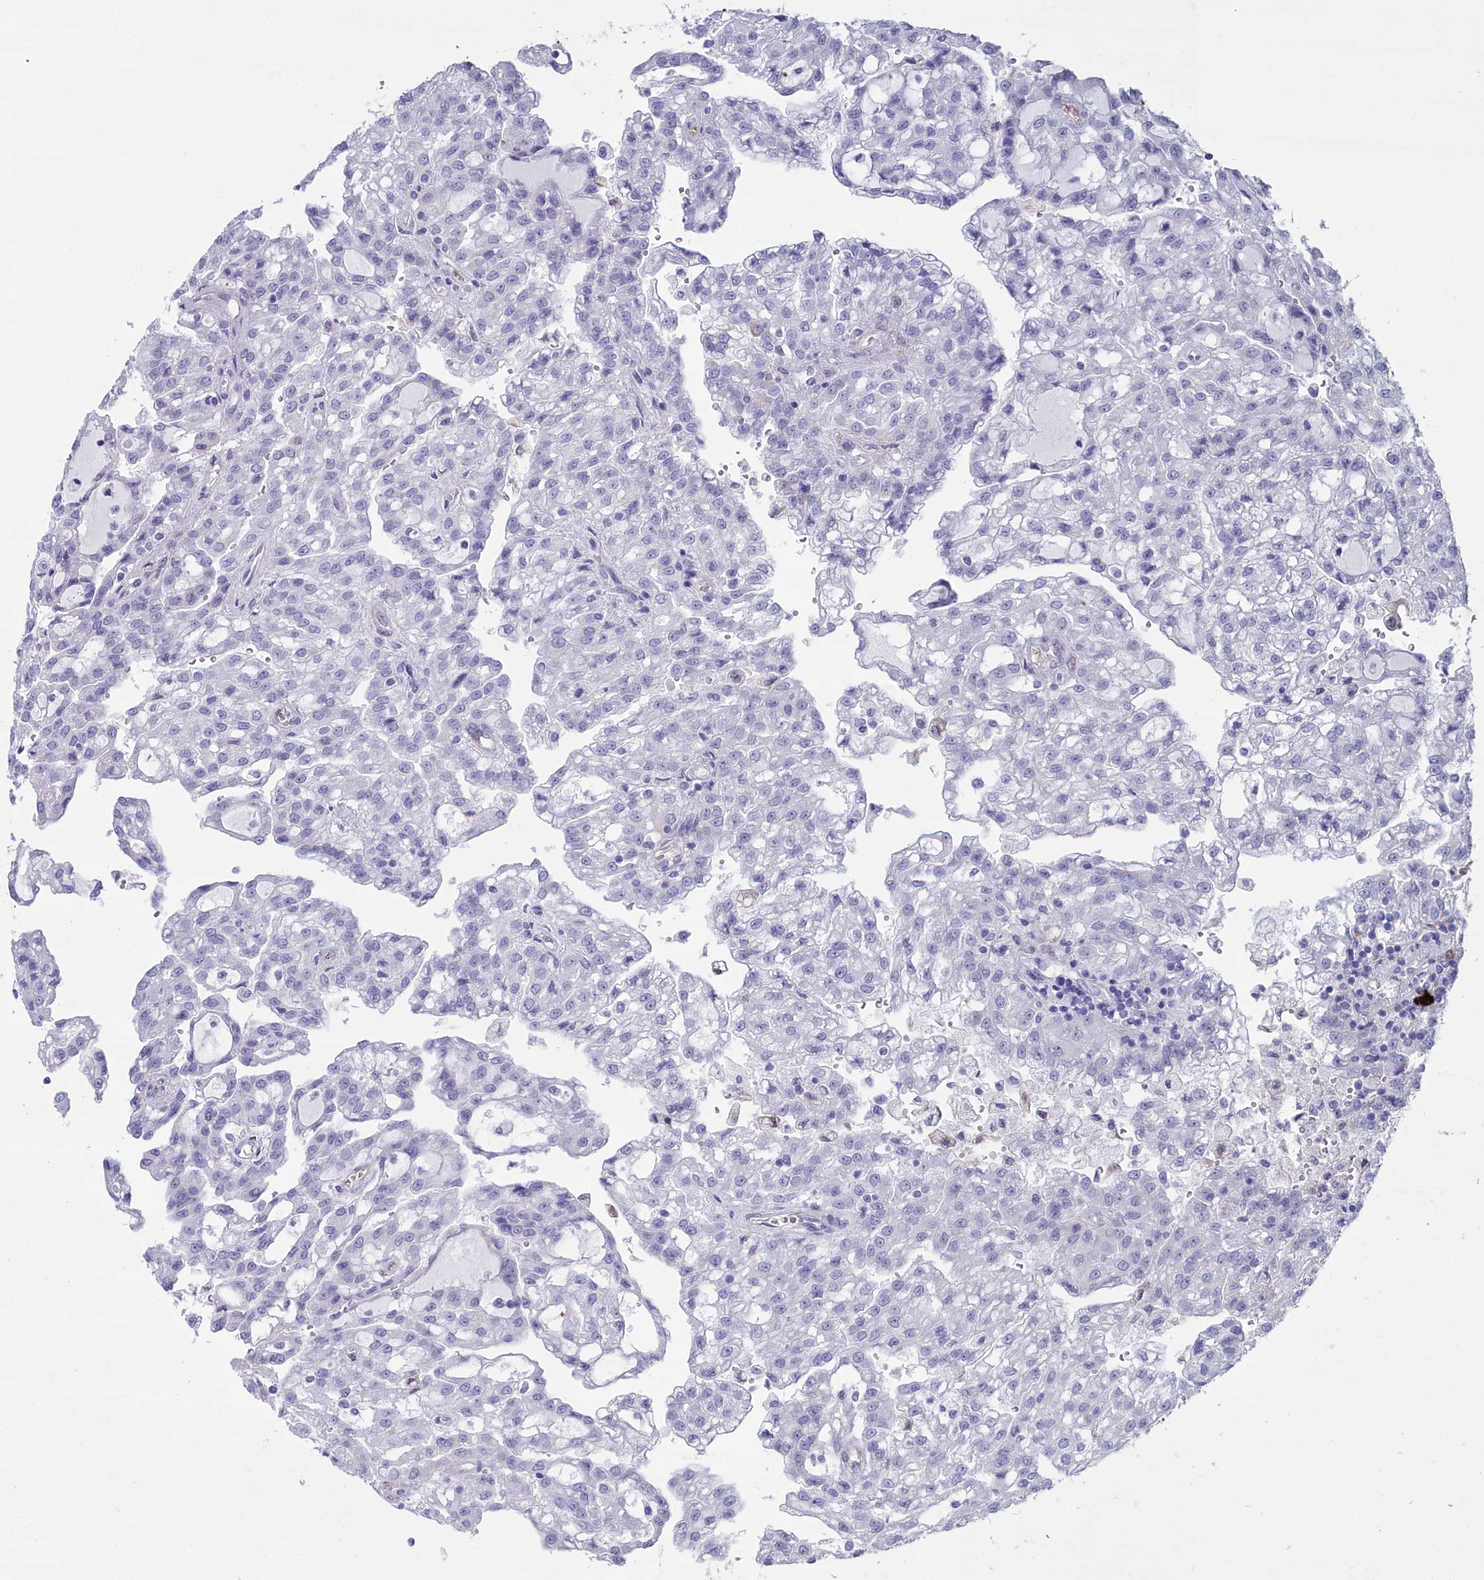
{"staining": {"intensity": "negative", "quantity": "none", "location": "none"}, "tissue": "renal cancer", "cell_type": "Tumor cells", "image_type": "cancer", "snomed": [{"axis": "morphology", "description": "Adenocarcinoma, NOS"}, {"axis": "topography", "description": "Kidney"}], "caption": "Tumor cells show no significant protein positivity in renal adenocarcinoma.", "gene": "PPP1R14A", "patient": {"sex": "male", "age": 63}}